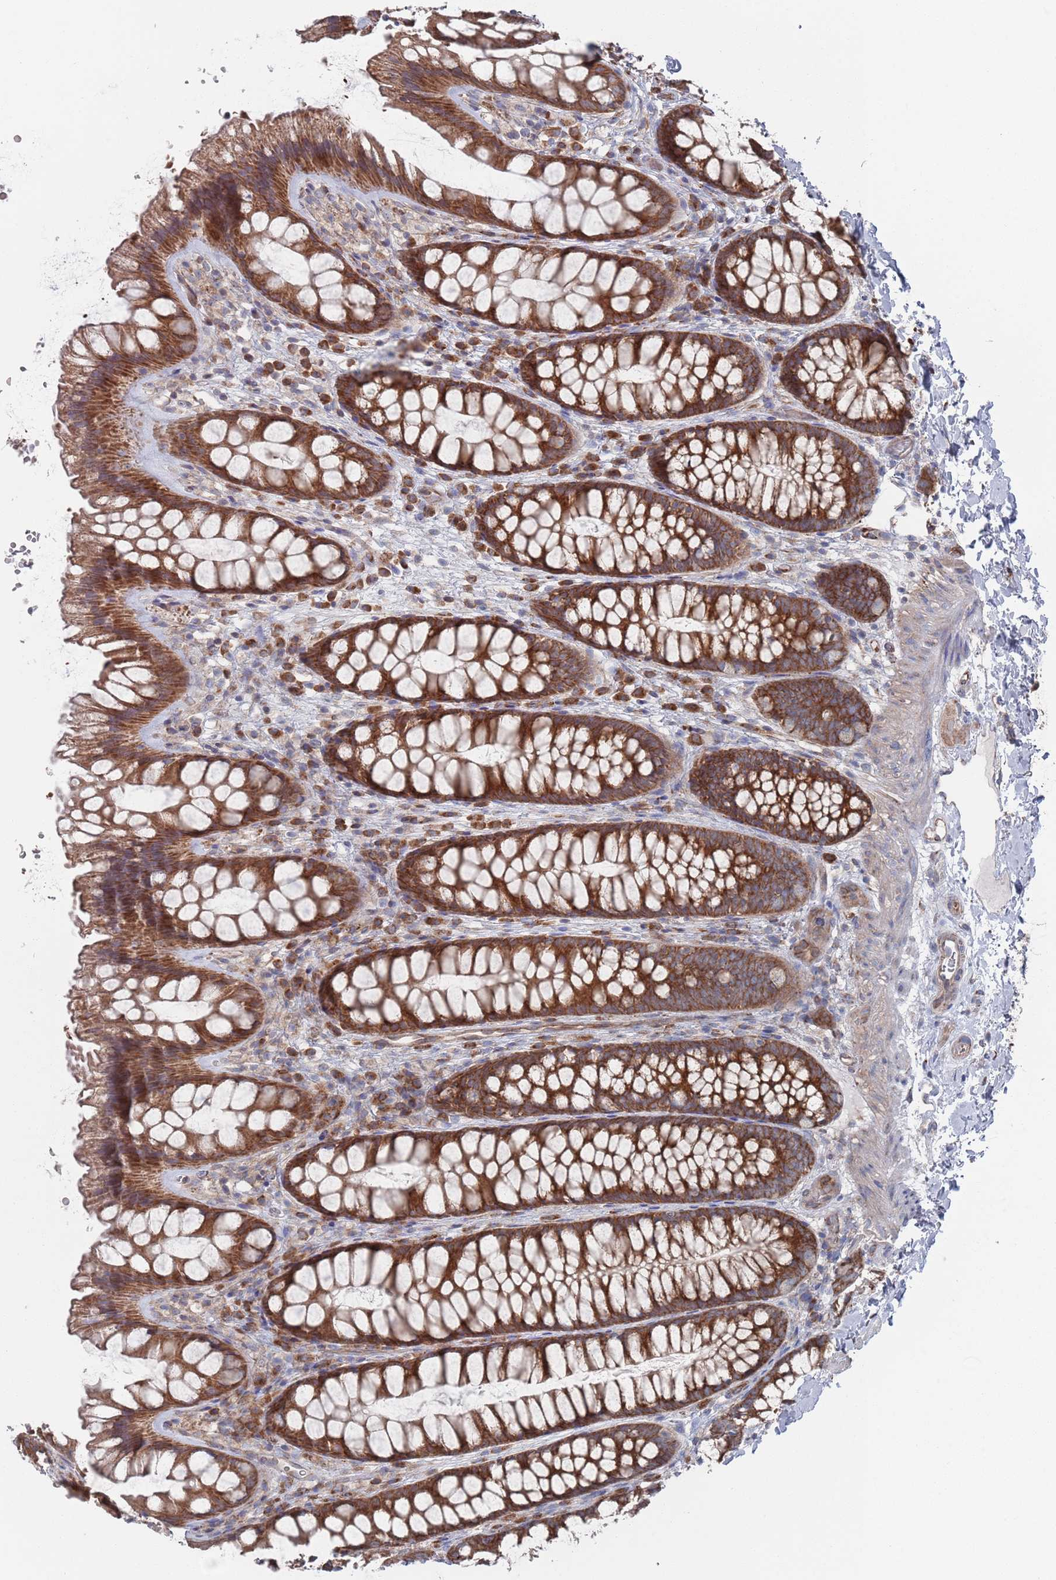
{"staining": {"intensity": "moderate", "quantity": ">75%", "location": "cytoplasmic/membranous"}, "tissue": "colon", "cell_type": "Endothelial cells", "image_type": "normal", "snomed": [{"axis": "morphology", "description": "Normal tissue, NOS"}, {"axis": "topography", "description": "Colon"}], "caption": "Protein staining shows moderate cytoplasmic/membranous staining in approximately >75% of endothelial cells in unremarkable colon.", "gene": "CCDC106", "patient": {"sex": "male", "age": 46}}